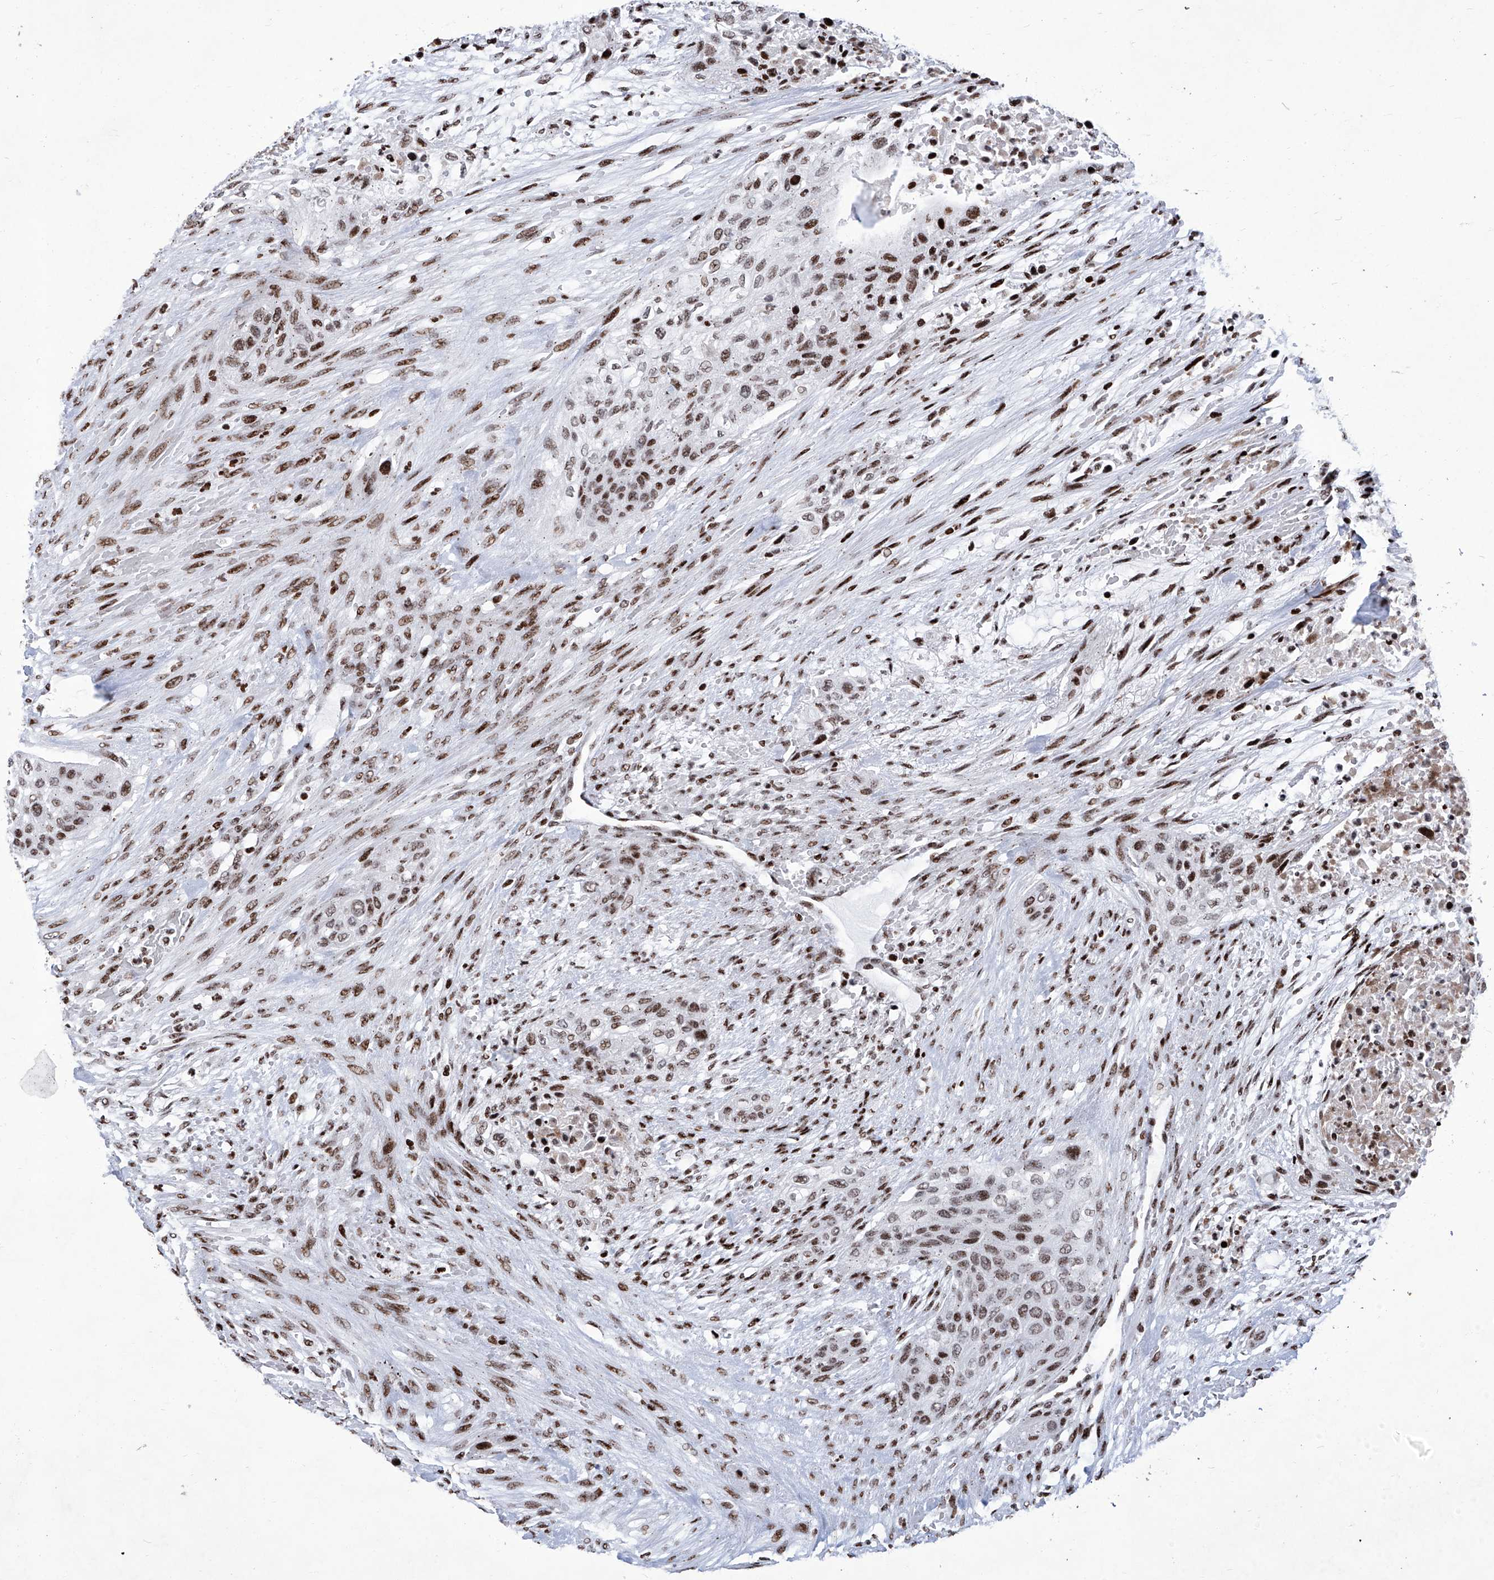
{"staining": {"intensity": "moderate", "quantity": ">75%", "location": "nuclear"}, "tissue": "urothelial cancer", "cell_type": "Tumor cells", "image_type": "cancer", "snomed": [{"axis": "morphology", "description": "Urothelial carcinoma, High grade"}, {"axis": "topography", "description": "Urinary bladder"}], "caption": "The micrograph shows staining of urothelial cancer, revealing moderate nuclear protein staining (brown color) within tumor cells. (DAB (3,3'-diaminobenzidine) IHC with brightfield microscopy, high magnification).", "gene": "HEY2", "patient": {"sex": "male", "age": 35}}